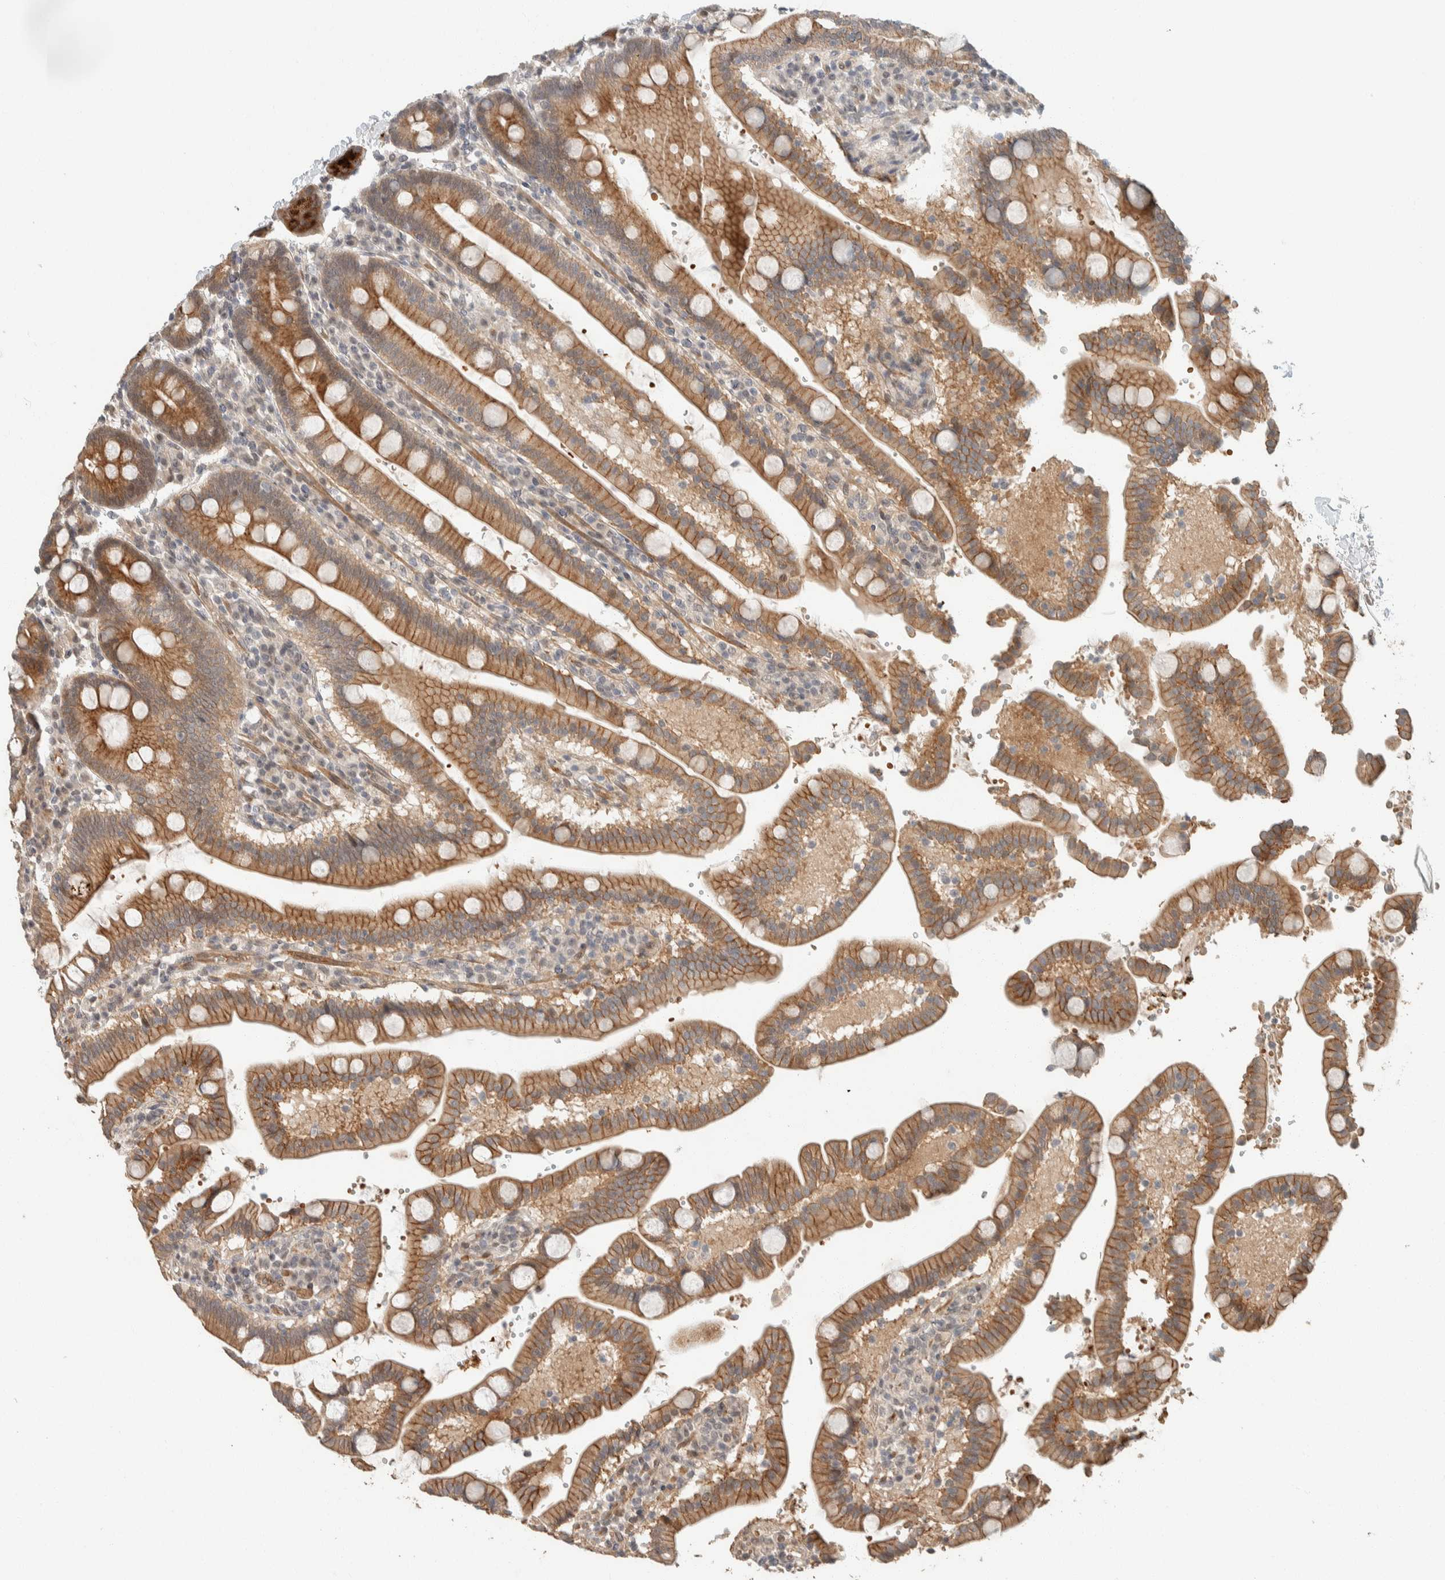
{"staining": {"intensity": "moderate", "quantity": ">75%", "location": "cytoplasmic/membranous"}, "tissue": "duodenum", "cell_type": "Glandular cells", "image_type": "normal", "snomed": [{"axis": "morphology", "description": "Normal tissue, NOS"}, {"axis": "topography", "description": "Small intestine, NOS"}], "caption": "Glandular cells reveal moderate cytoplasmic/membranous staining in about >75% of cells in normal duodenum. (DAB (3,3'-diaminobenzidine) = brown stain, brightfield microscopy at high magnification).", "gene": "ZBTB2", "patient": {"sex": "female", "age": 71}}